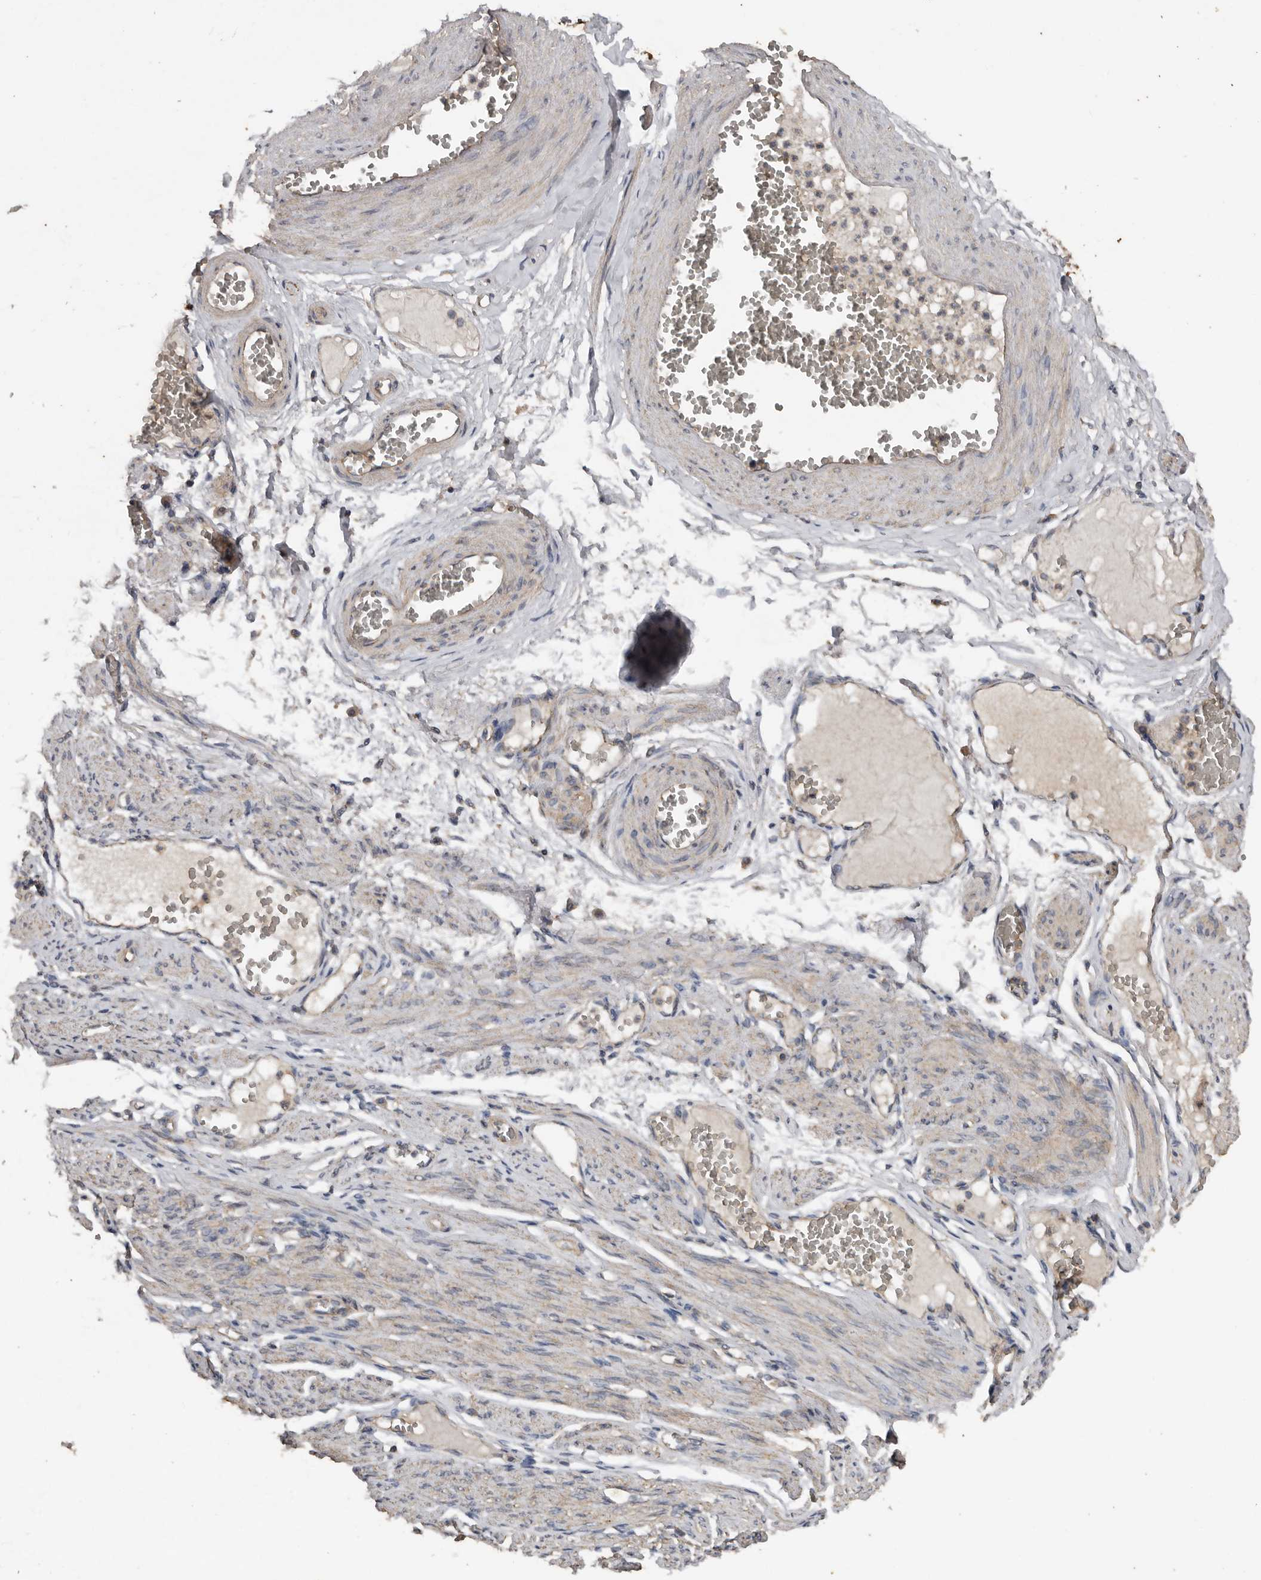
{"staining": {"intensity": "weak", "quantity": ">75%", "location": "cytoplasmic/membranous"}, "tissue": "adipose tissue", "cell_type": "Adipocytes", "image_type": "normal", "snomed": [{"axis": "morphology", "description": "Normal tissue, NOS"}, {"axis": "topography", "description": "Smooth muscle"}, {"axis": "topography", "description": "Peripheral nerve tissue"}], "caption": "Protein expression analysis of normal human adipose tissue reveals weak cytoplasmic/membranous staining in approximately >75% of adipocytes.", "gene": "HYAL4", "patient": {"sex": "female", "age": 39}}